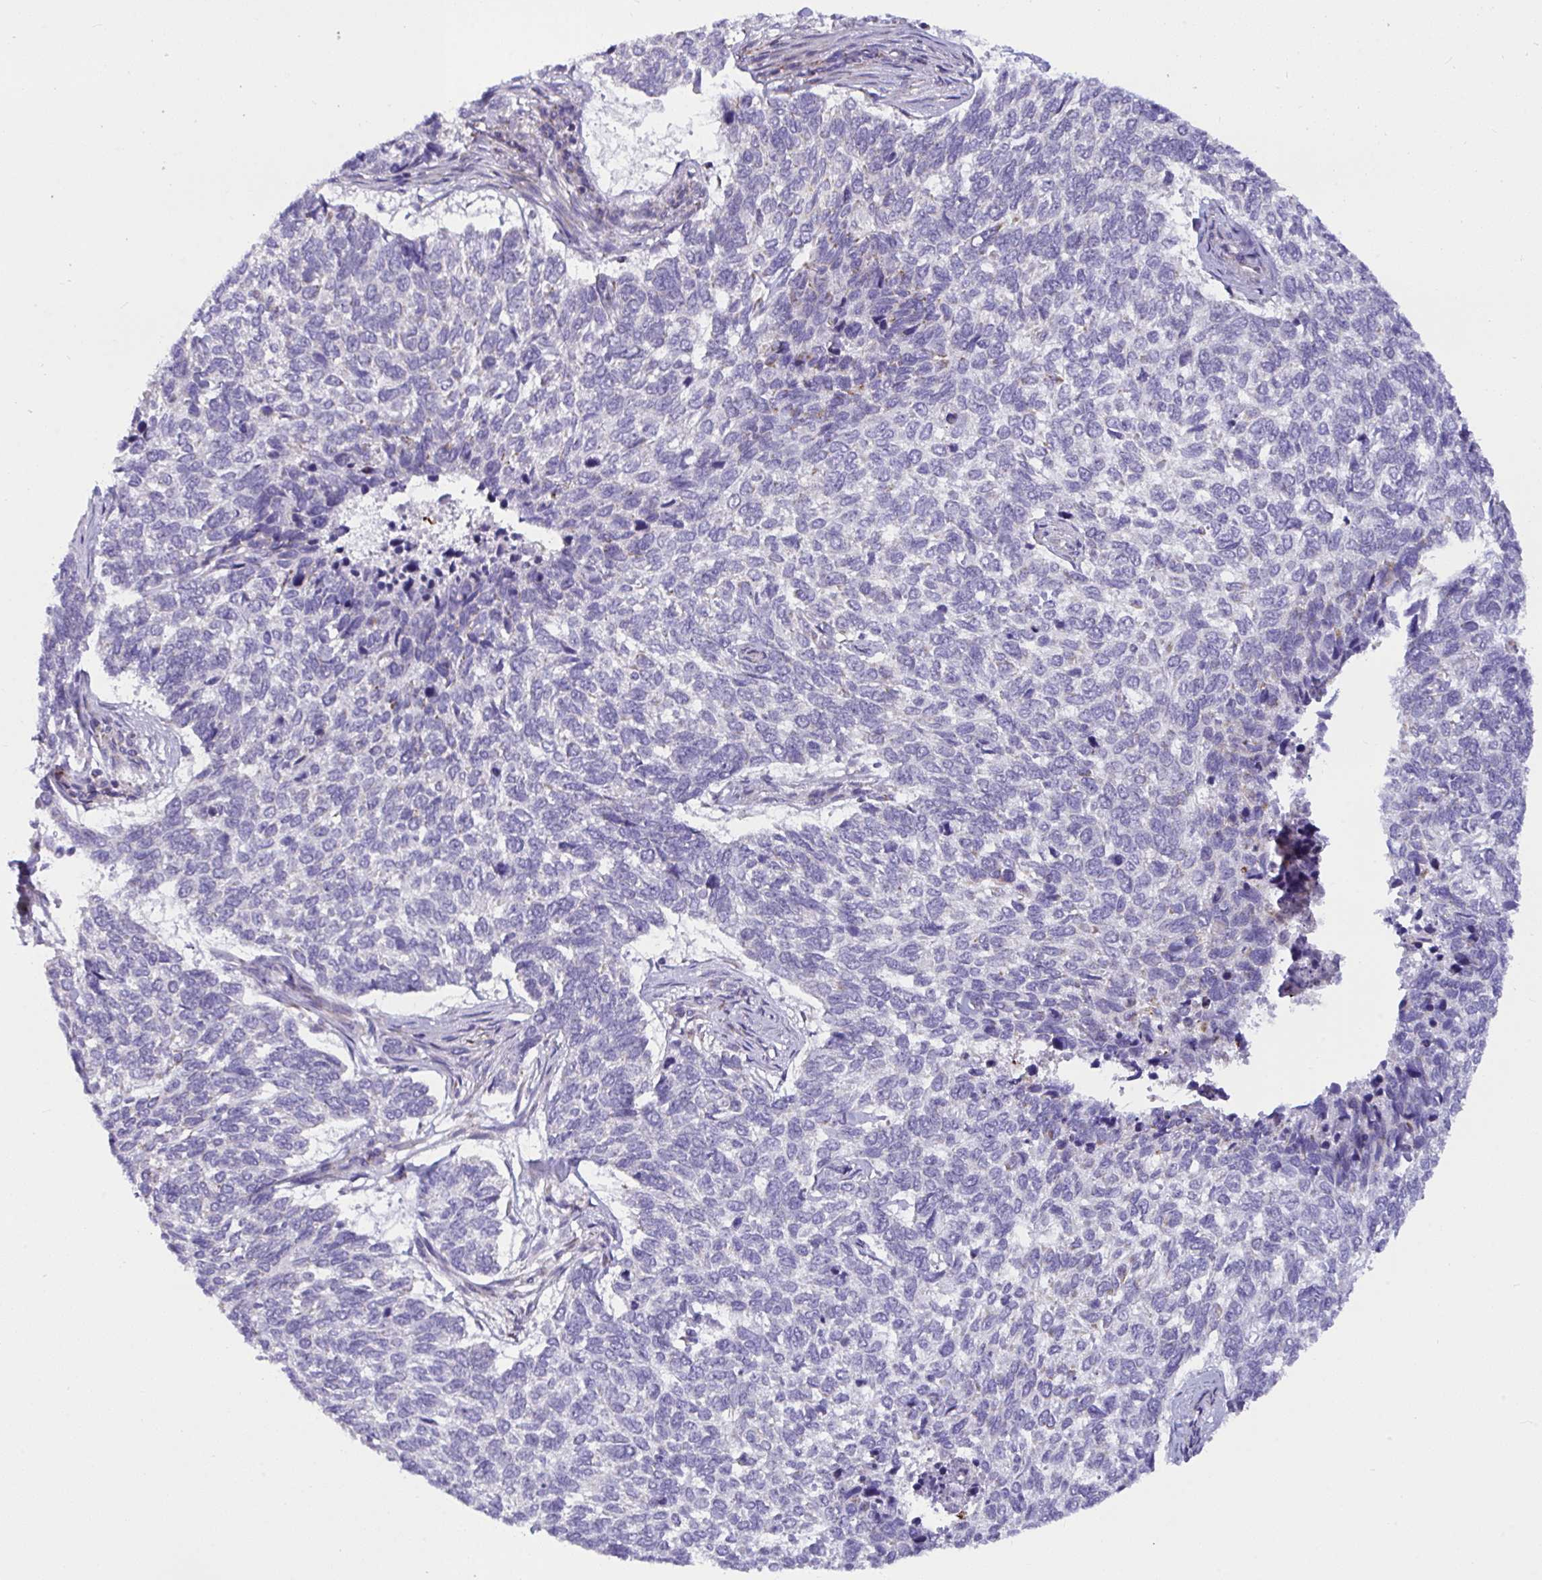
{"staining": {"intensity": "negative", "quantity": "none", "location": "none"}, "tissue": "skin cancer", "cell_type": "Tumor cells", "image_type": "cancer", "snomed": [{"axis": "morphology", "description": "Basal cell carcinoma"}, {"axis": "topography", "description": "Skin"}], "caption": "Skin basal cell carcinoma was stained to show a protein in brown. There is no significant expression in tumor cells. The staining was performed using DAB (3,3'-diaminobenzidine) to visualize the protein expression in brown, while the nuclei were stained in blue with hematoxylin (Magnification: 20x).", "gene": "DTX3", "patient": {"sex": "female", "age": 65}}